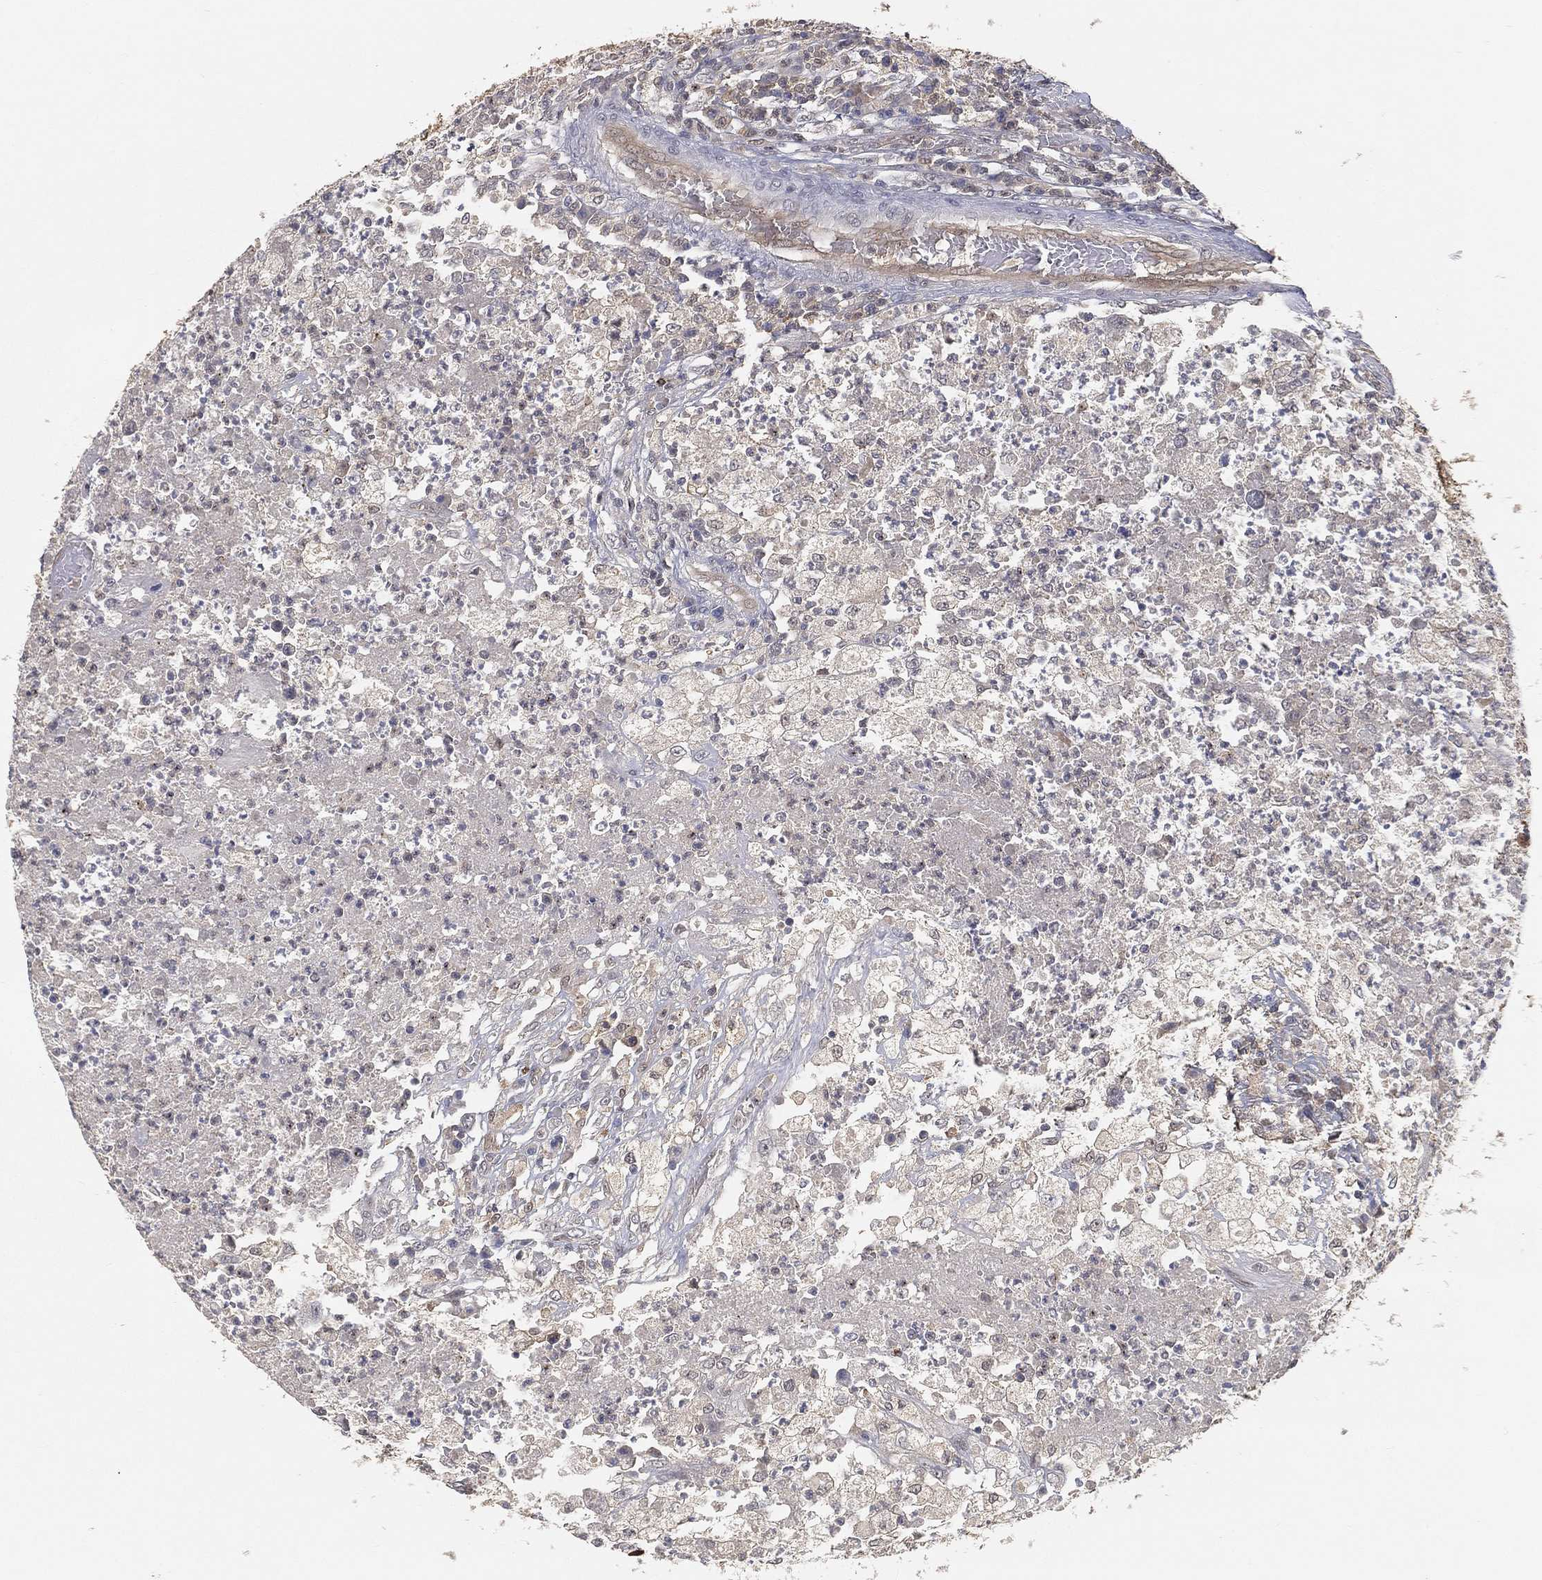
{"staining": {"intensity": "negative", "quantity": "none", "location": "none"}, "tissue": "testis cancer", "cell_type": "Tumor cells", "image_type": "cancer", "snomed": [{"axis": "morphology", "description": "Necrosis, NOS"}, {"axis": "morphology", "description": "Carcinoma, Embryonal, NOS"}, {"axis": "topography", "description": "Testis"}], "caption": "Immunohistochemistry (IHC) histopathology image of neoplastic tissue: testis cancer stained with DAB (3,3'-diaminobenzidine) exhibits no significant protein positivity in tumor cells.", "gene": "MAPK1", "patient": {"sex": "male", "age": 19}}